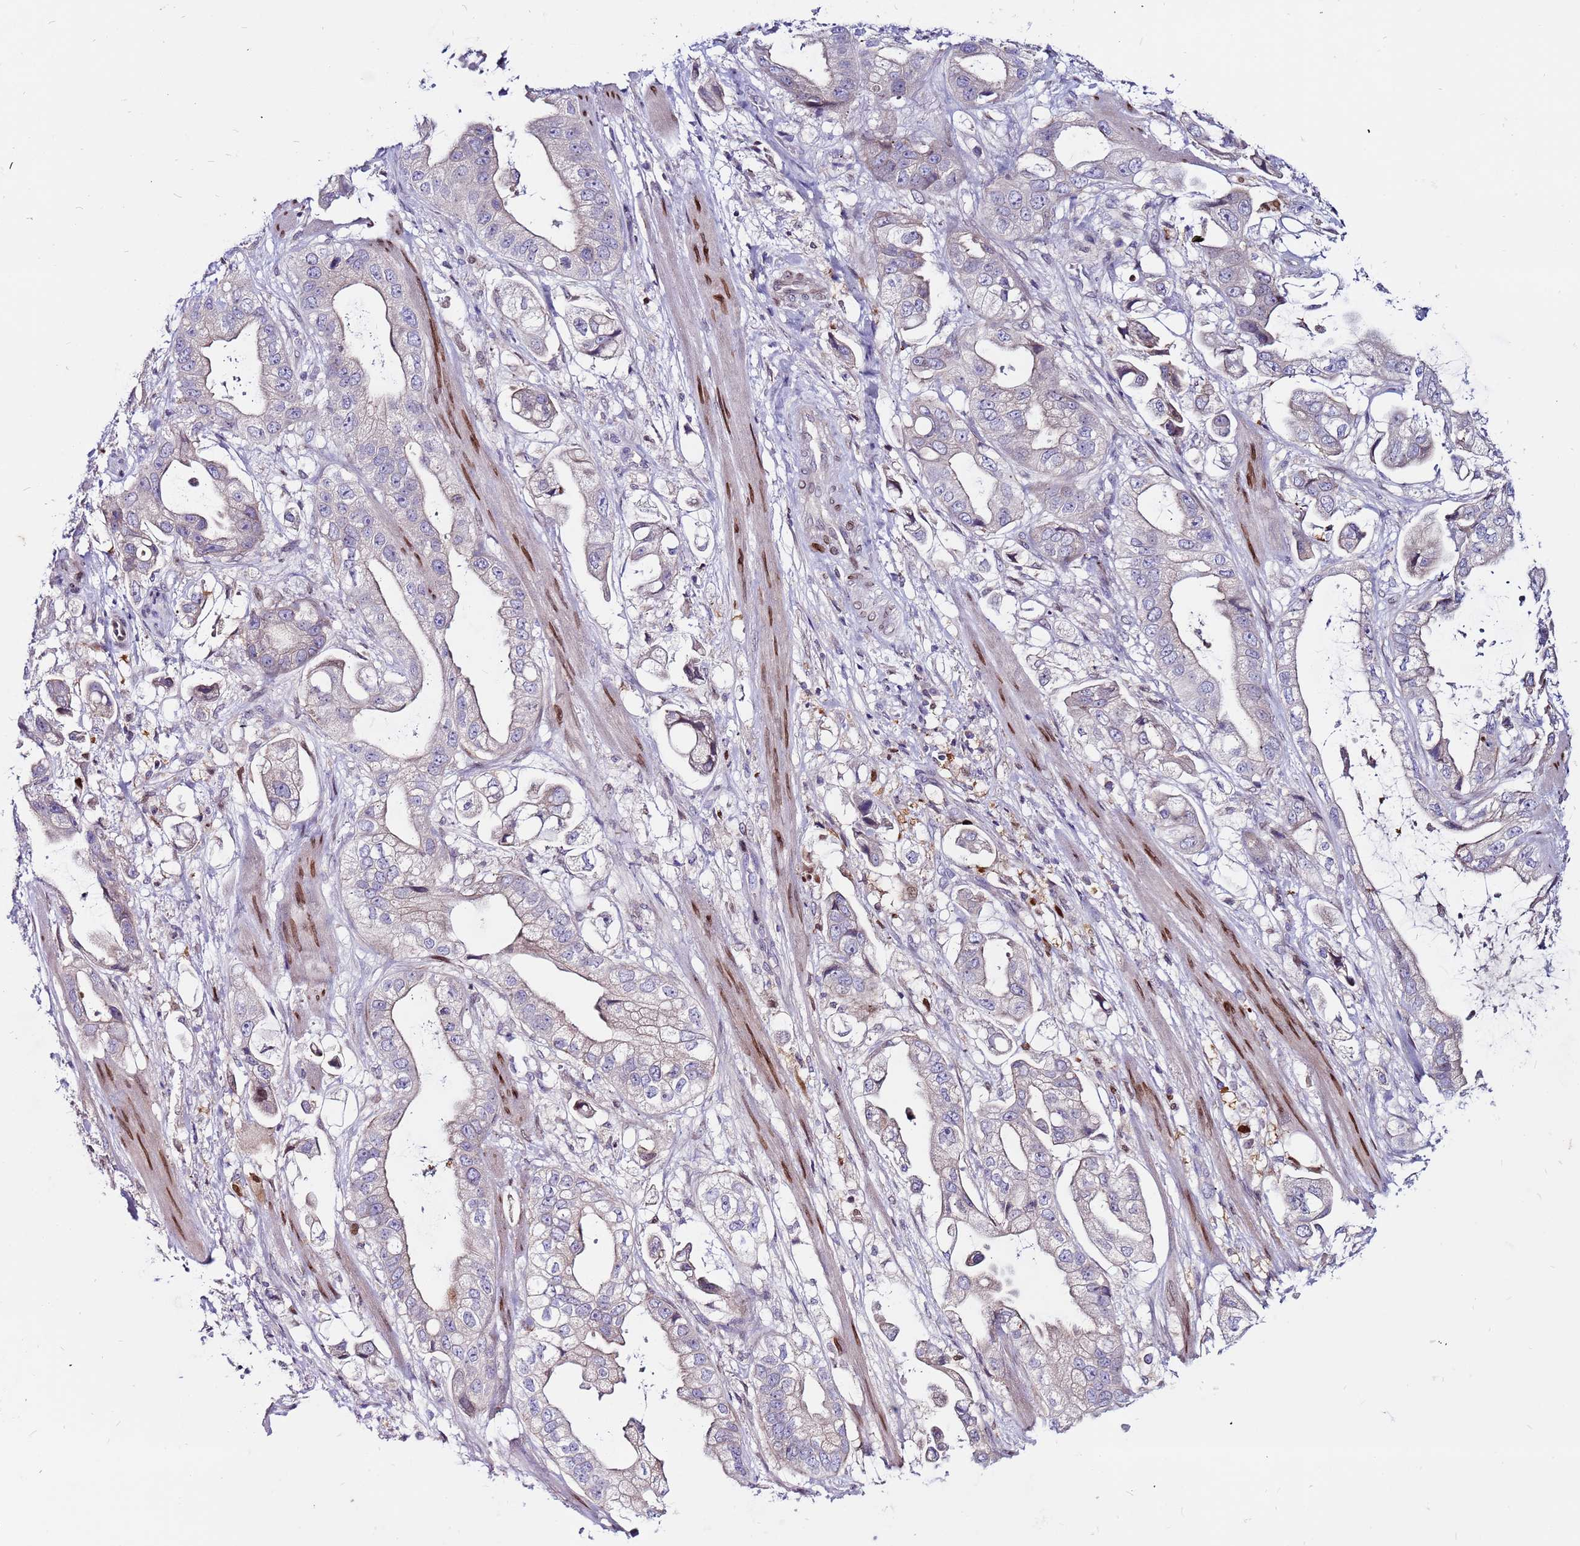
{"staining": {"intensity": "negative", "quantity": "none", "location": "none"}, "tissue": "stomach cancer", "cell_type": "Tumor cells", "image_type": "cancer", "snomed": [{"axis": "morphology", "description": "Adenocarcinoma, NOS"}, {"axis": "topography", "description": "Stomach"}], "caption": "Stomach cancer (adenocarcinoma) was stained to show a protein in brown. There is no significant expression in tumor cells.", "gene": "CCDC71", "patient": {"sex": "male", "age": 62}}